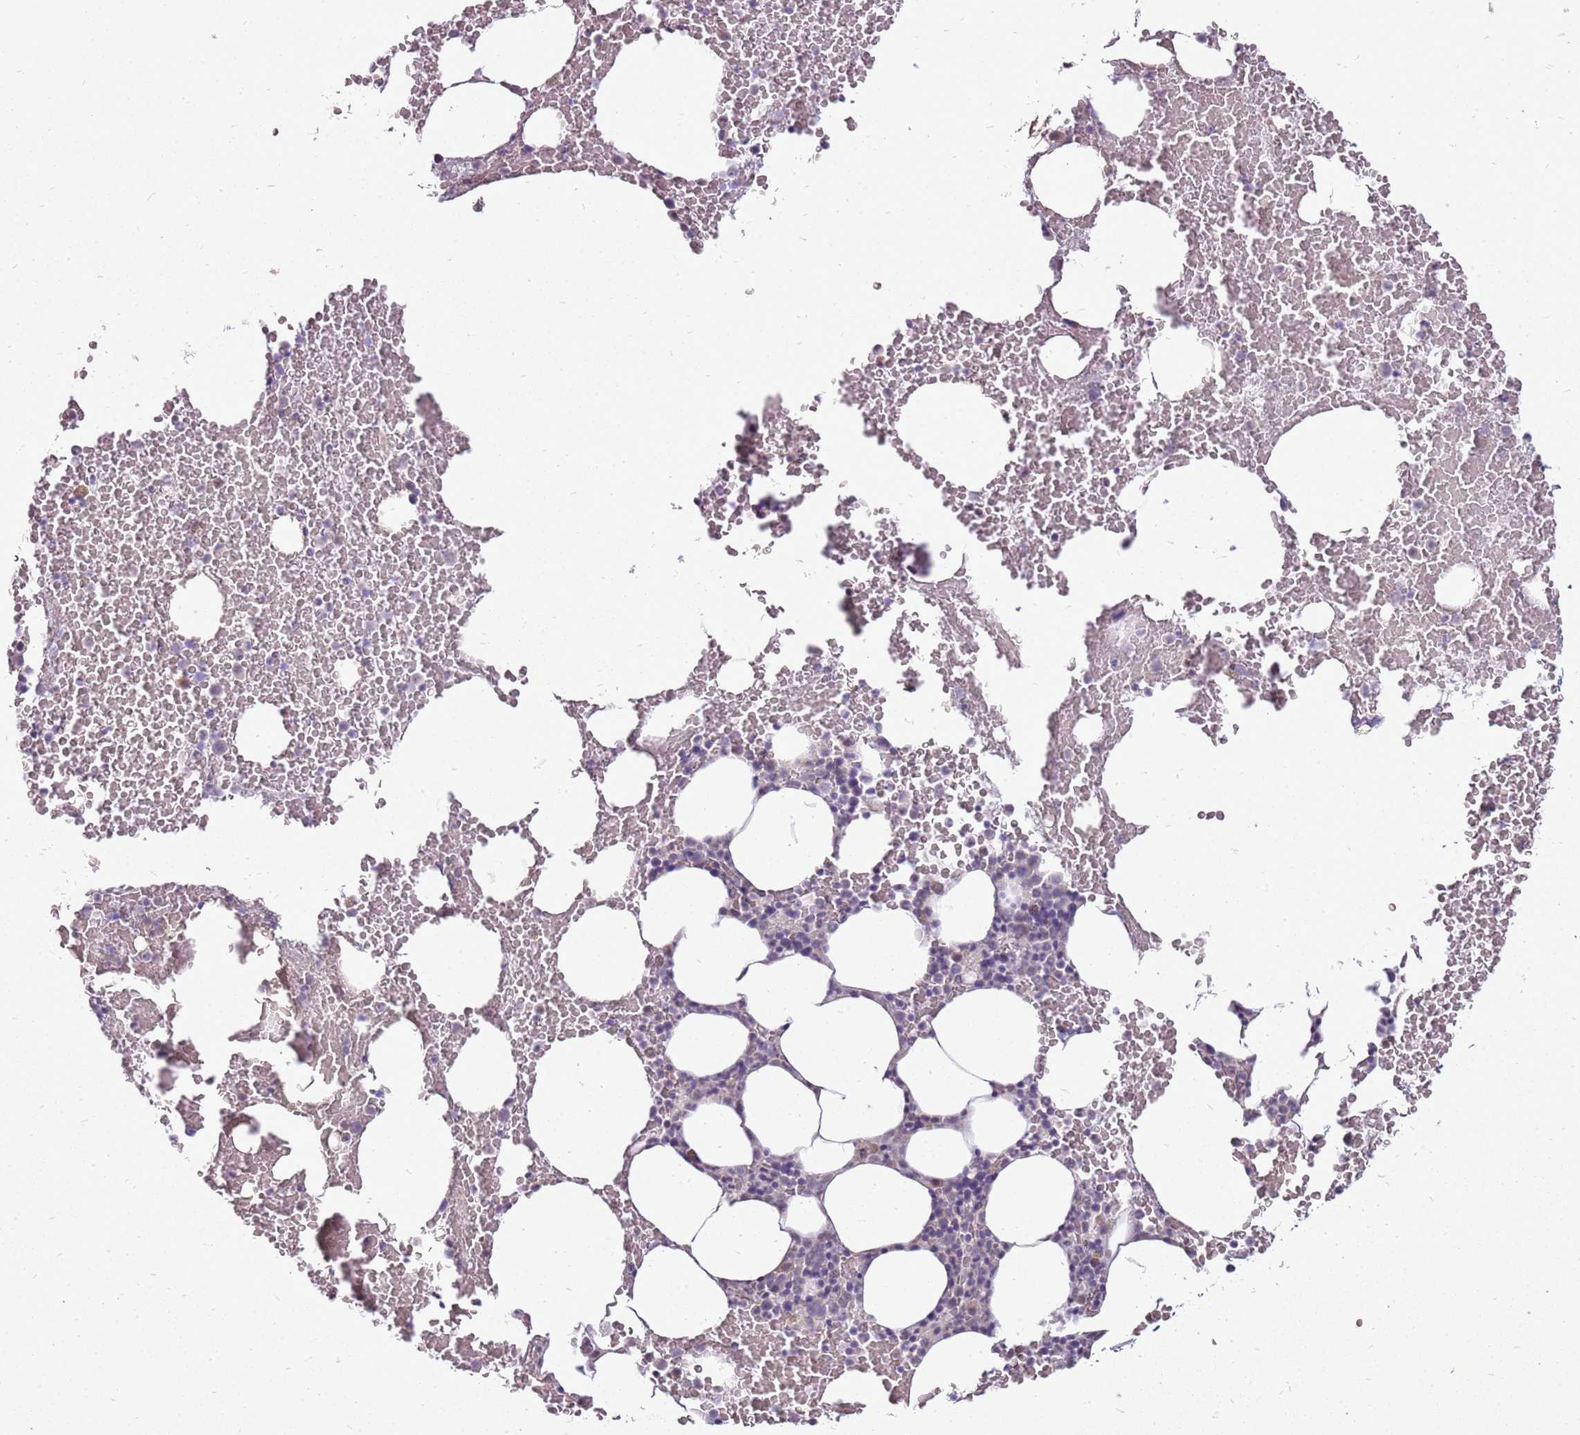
{"staining": {"intensity": "negative", "quantity": "none", "location": "none"}, "tissue": "bone marrow", "cell_type": "Hematopoietic cells", "image_type": "normal", "snomed": [{"axis": "morphology", "description": "Normal tissue, NOS"}, {"axis": "morphology", "description": "Inflammation, NOS"}, {"axis": "topography", "description": "Bone marrow"}], "caption": "IHC photomicrograph of unremarkable bone marrow: bone marrow stained with DAB displays no significant protein positivity in hematopoietic cells.", "gene": "UGGT2", "patient": {"sex": "female", "age": 78}}